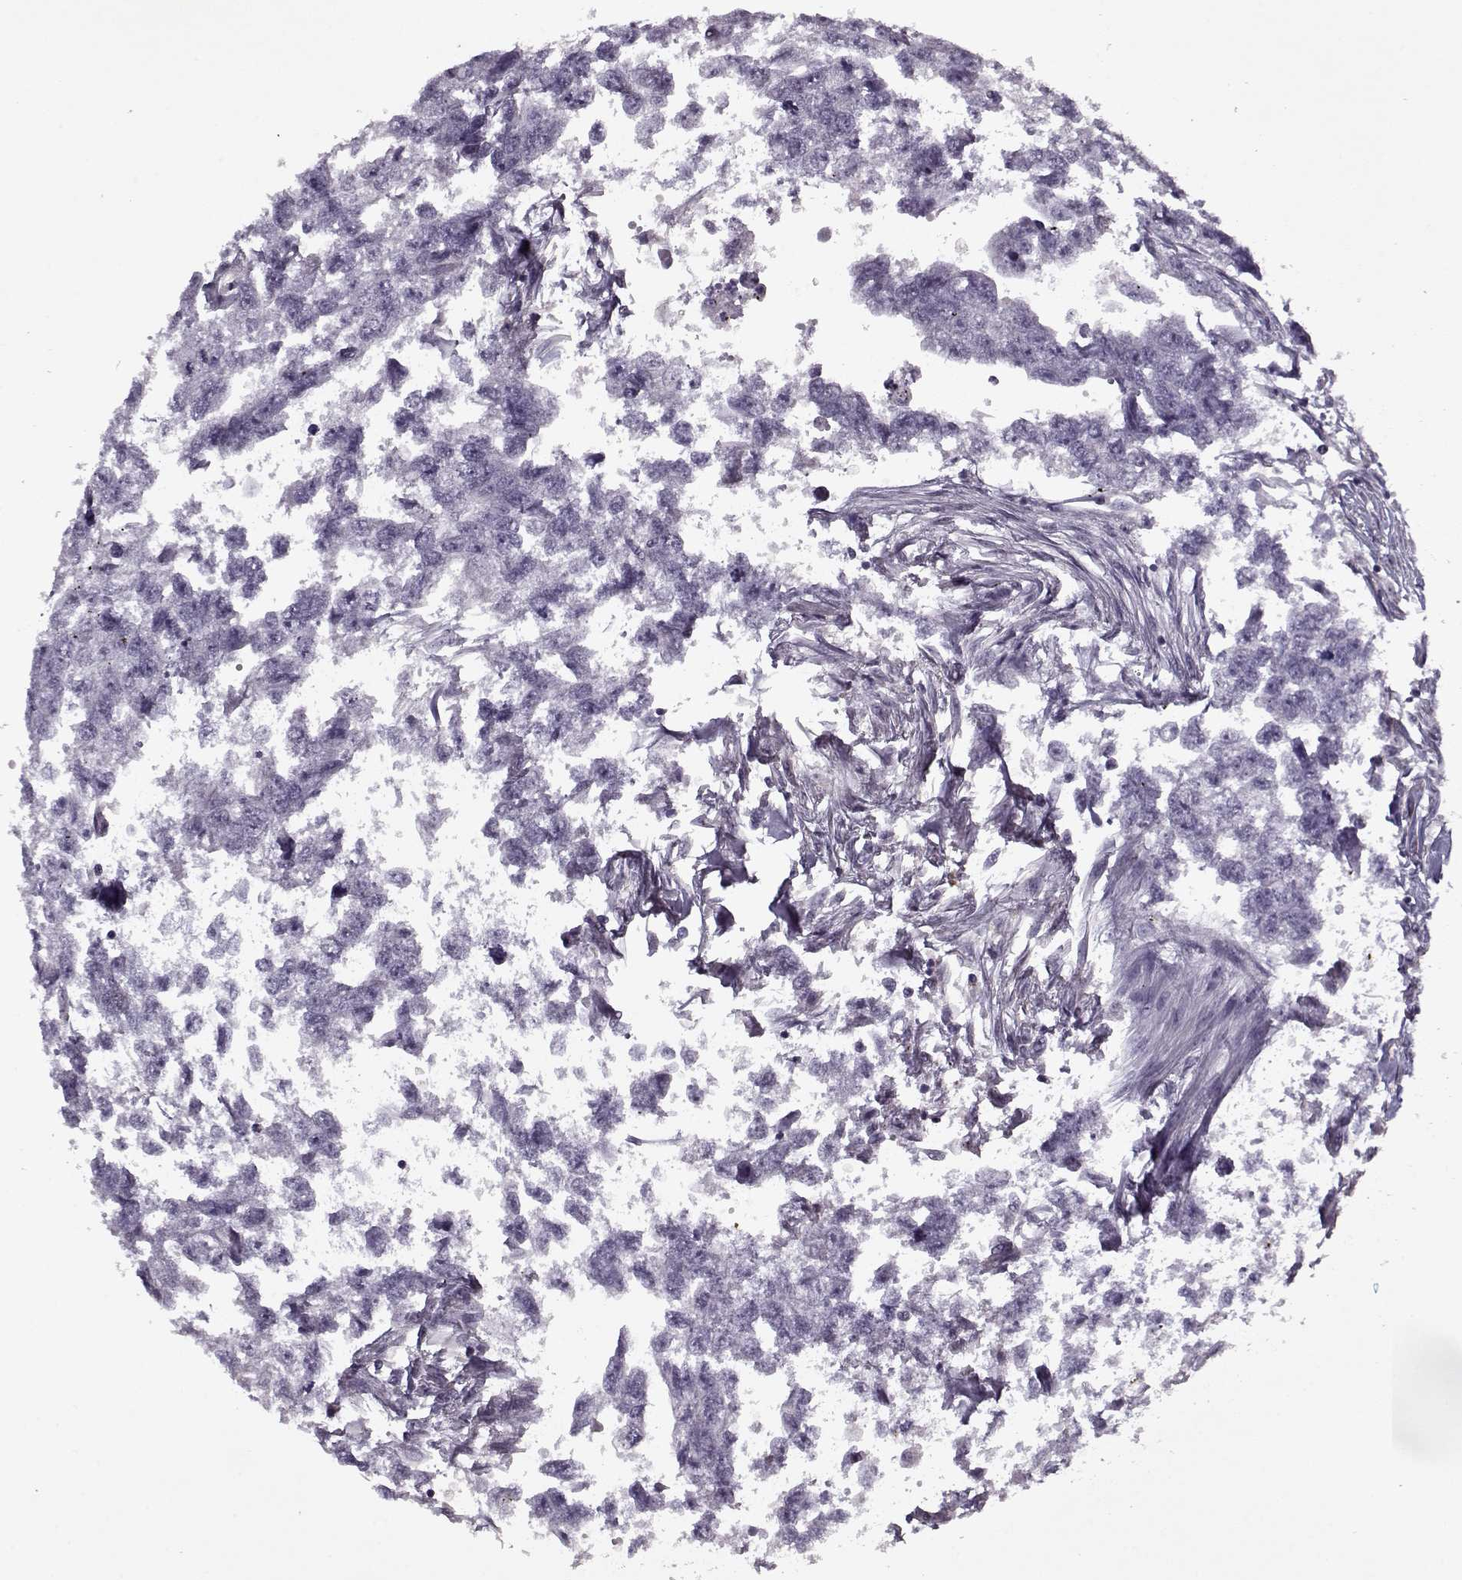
{"staining": {"intensity": "negative", "quantity": "none", "location": "none"}, "tissue": "testis cancer", "cell_type": "Tumor cells", "image_type": "cancer", "snomed": [{"axis": "morphology", "description": "Carcinoma, Embryonal, NOS"}, {"axis": "morphology", "description": "Teratoma, malignant, NOS"}, {"axis": "topography", "description": "Testis"}], "caption": "An IHC histopathology image of testis cancer (teratoma (malignant)) is shown. There is no staining in tumor cells of testis cancer (teratoma (malignant)).", "gene": "KRT9", "patient": {"sex": "male", "age": 44}}